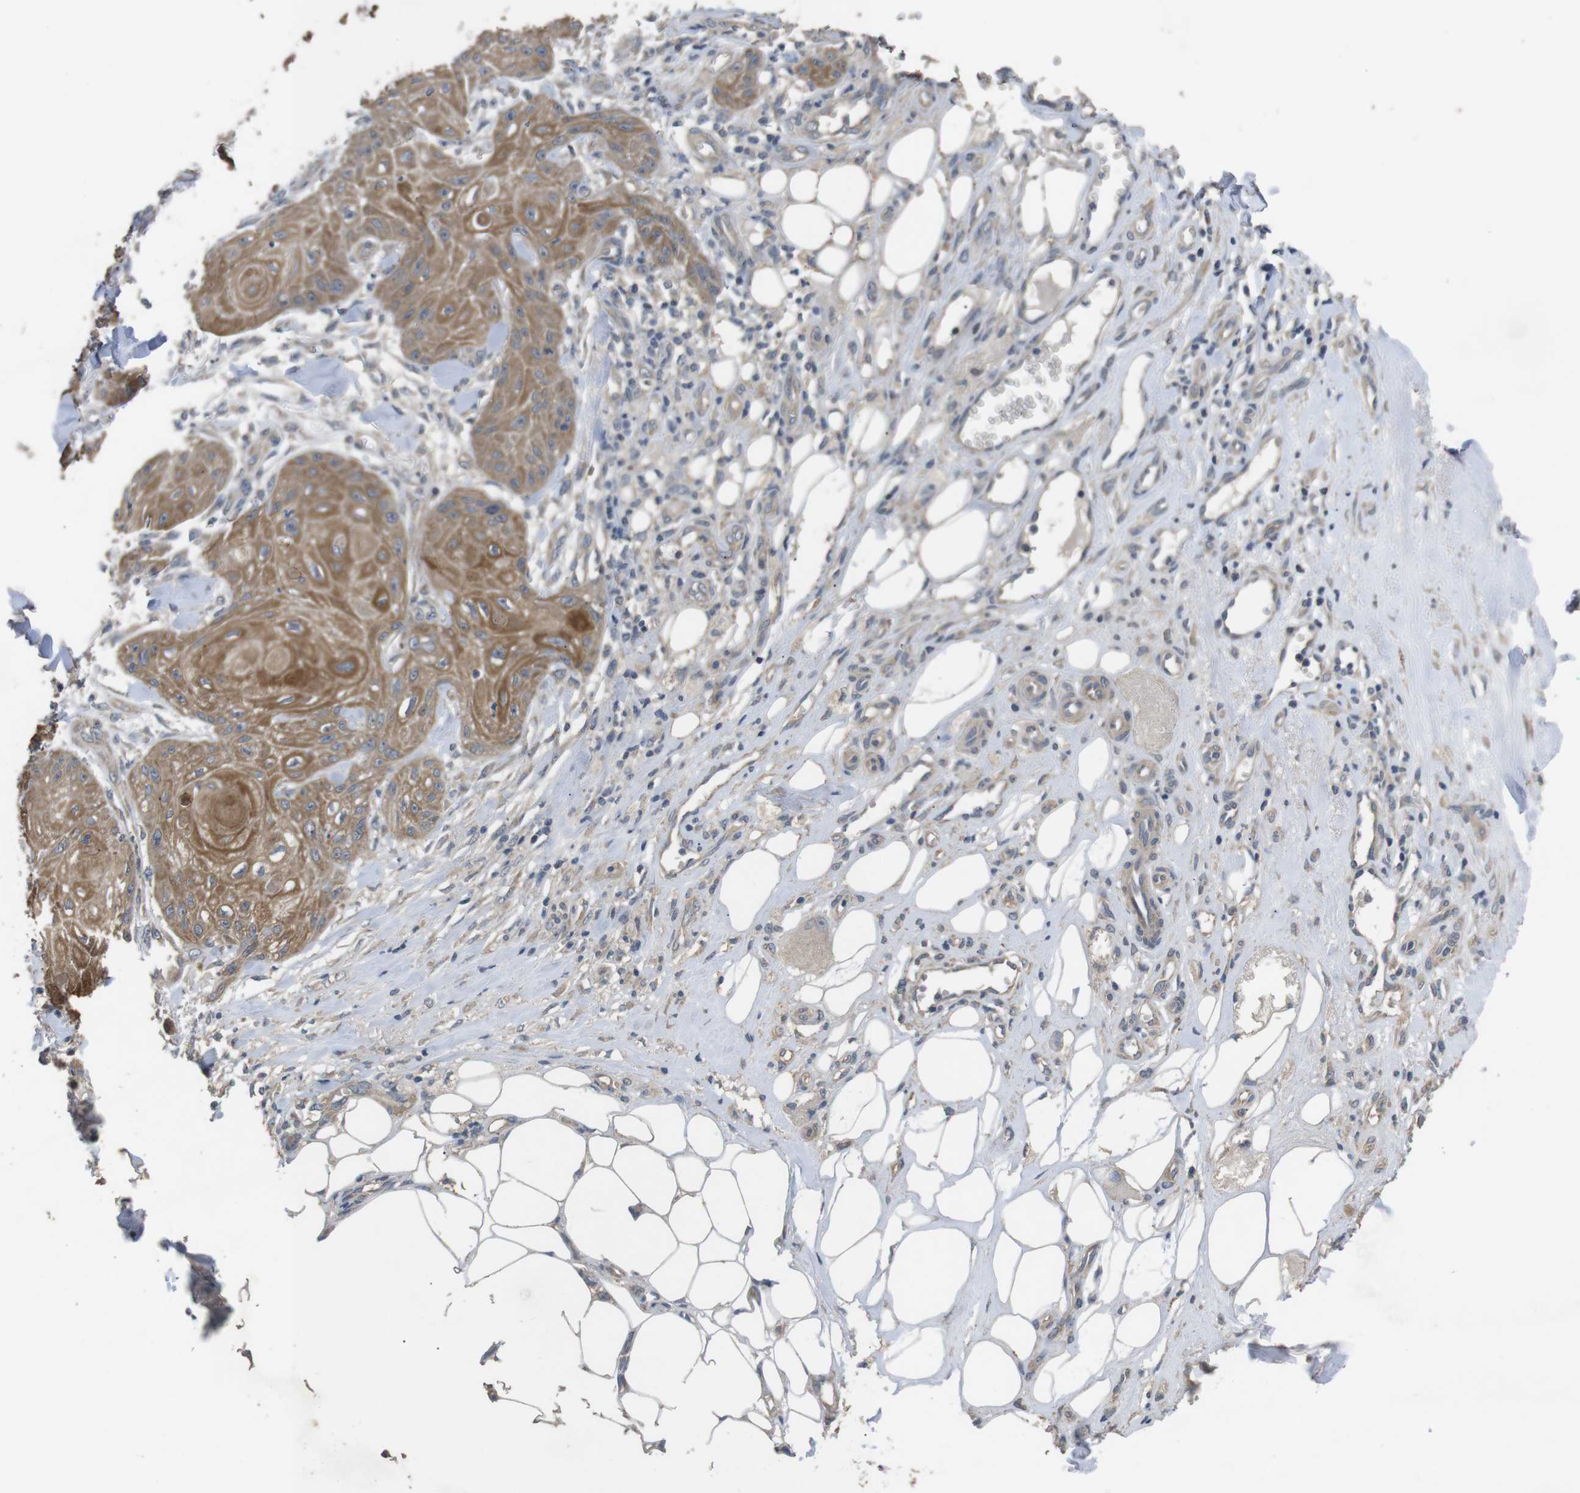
{"staining": {"intensity": "moderate", "quantity": ">75%", "location": "cytoplasmic/membranous"}, "tissue": "skin cancer", "cell_type": "Tumor cells", "image_type": "cancer", "snomed": [{"axis": "morphology", "description": "Squamous cell carcinoma, NOS"}, {"axis": "topography", "description": "Skin"}], "caption": "Skin cancer stained with a protein marker demonstrates moderate staining in tumor cells.", "gene": "ADGRL3", "patient": {"sex": "male", "age": 74}}